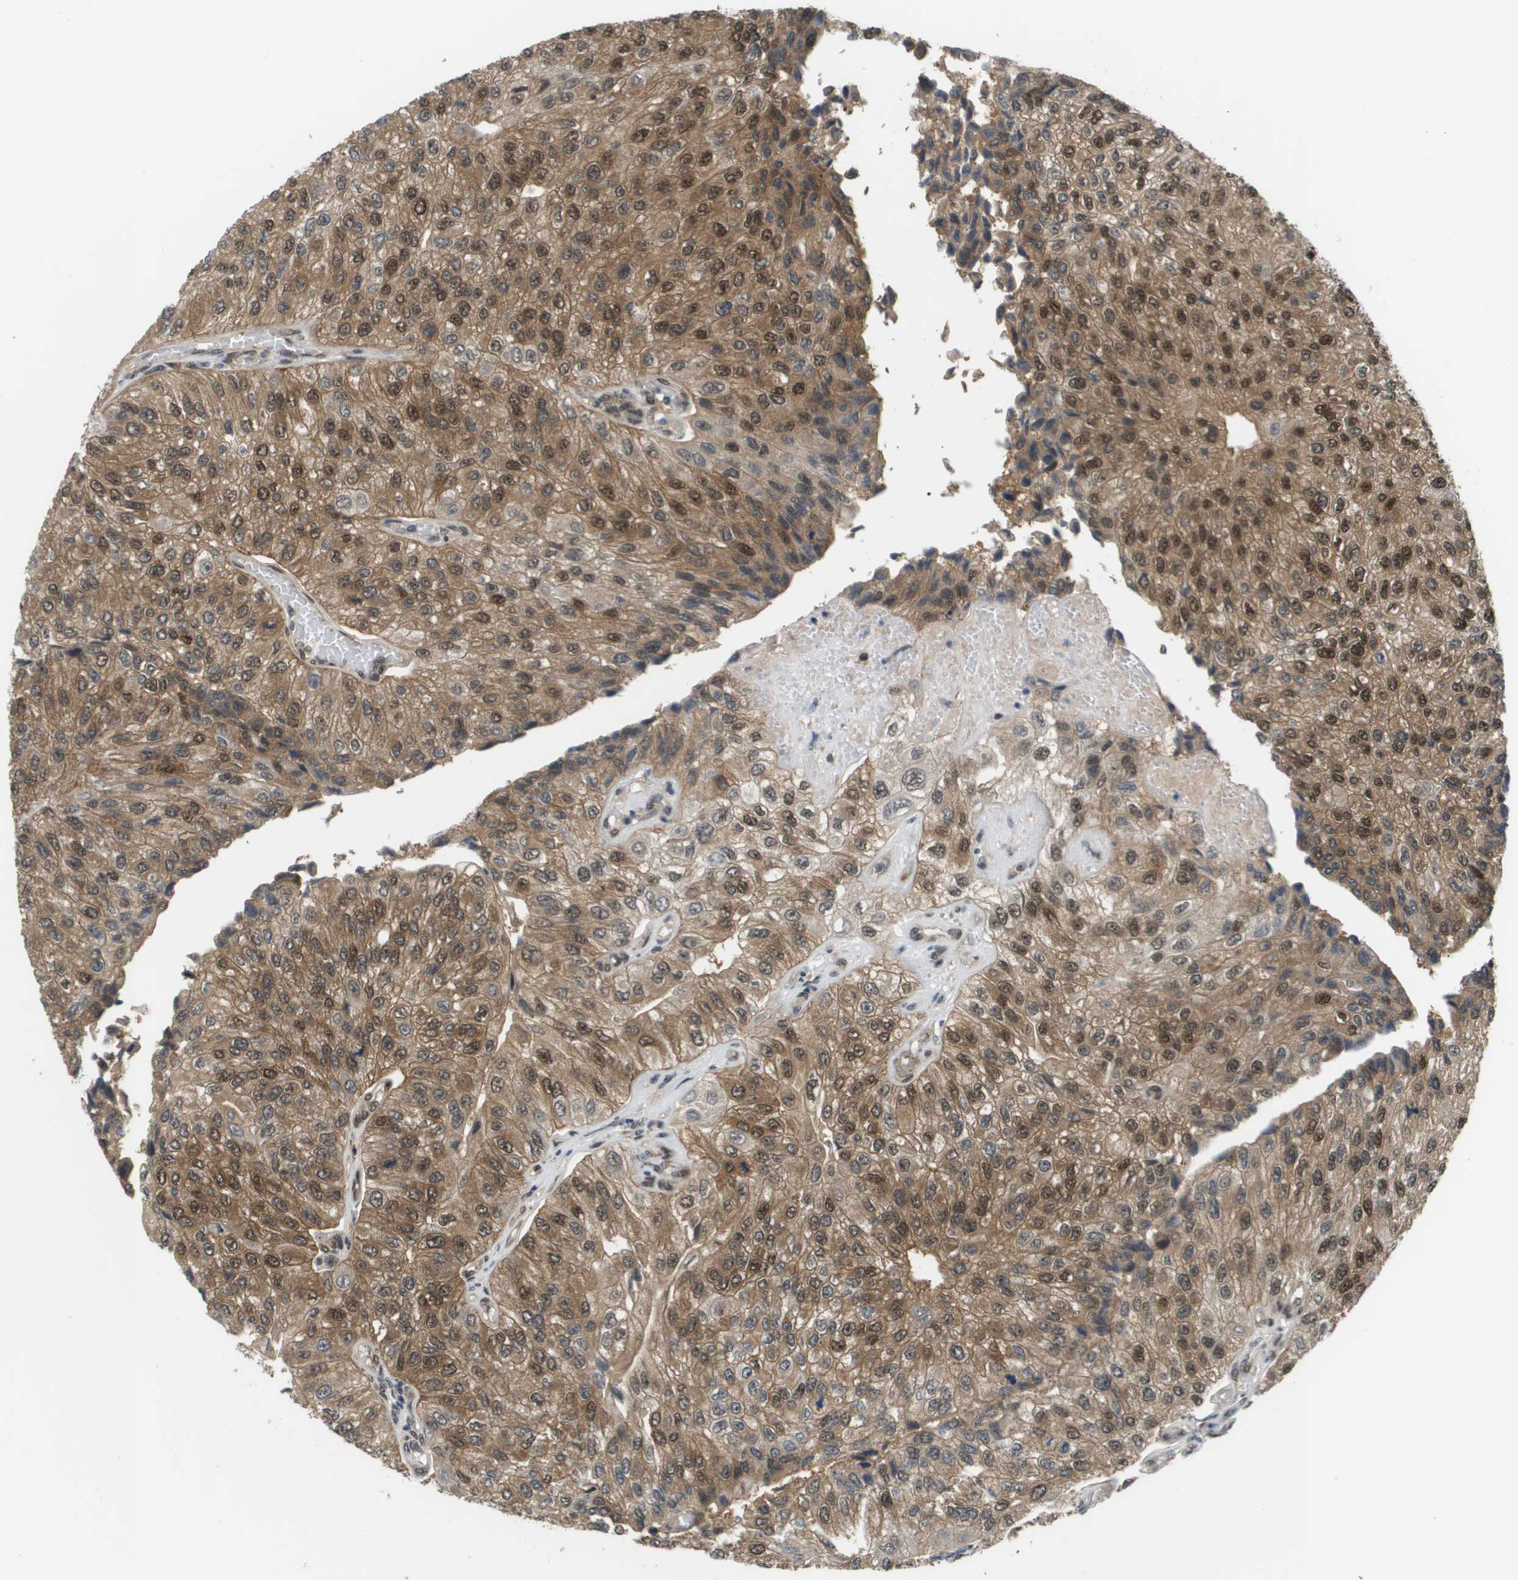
{"staining": {"intensity": "moderate", "quantity": "25%-75%", "location": "cytoplasmic/membranous,nuclear"}, "tissue": "urothelial cancer", "cell_type": "Tumor cells", "image_type": "cancer", "snomed": [{"axis": "morphology", "description": "Urothelial carcinoma, High grade"}, {"axis": "topography", "description": "Kidney"}, {"axis": "topography", "description": "Urinary bladder"}], "caption": "An immunohistochemistry image of neoplastic tissue is shown. Protein staining in brown labels moderate cytoplasmic/membranous and nuclear positivity in high-grade urothelial carcinoma within tumor cells. Nuclei are stained in blue.", "gene": "PRCC", "patient": {"sex": "male", "age": 77}}